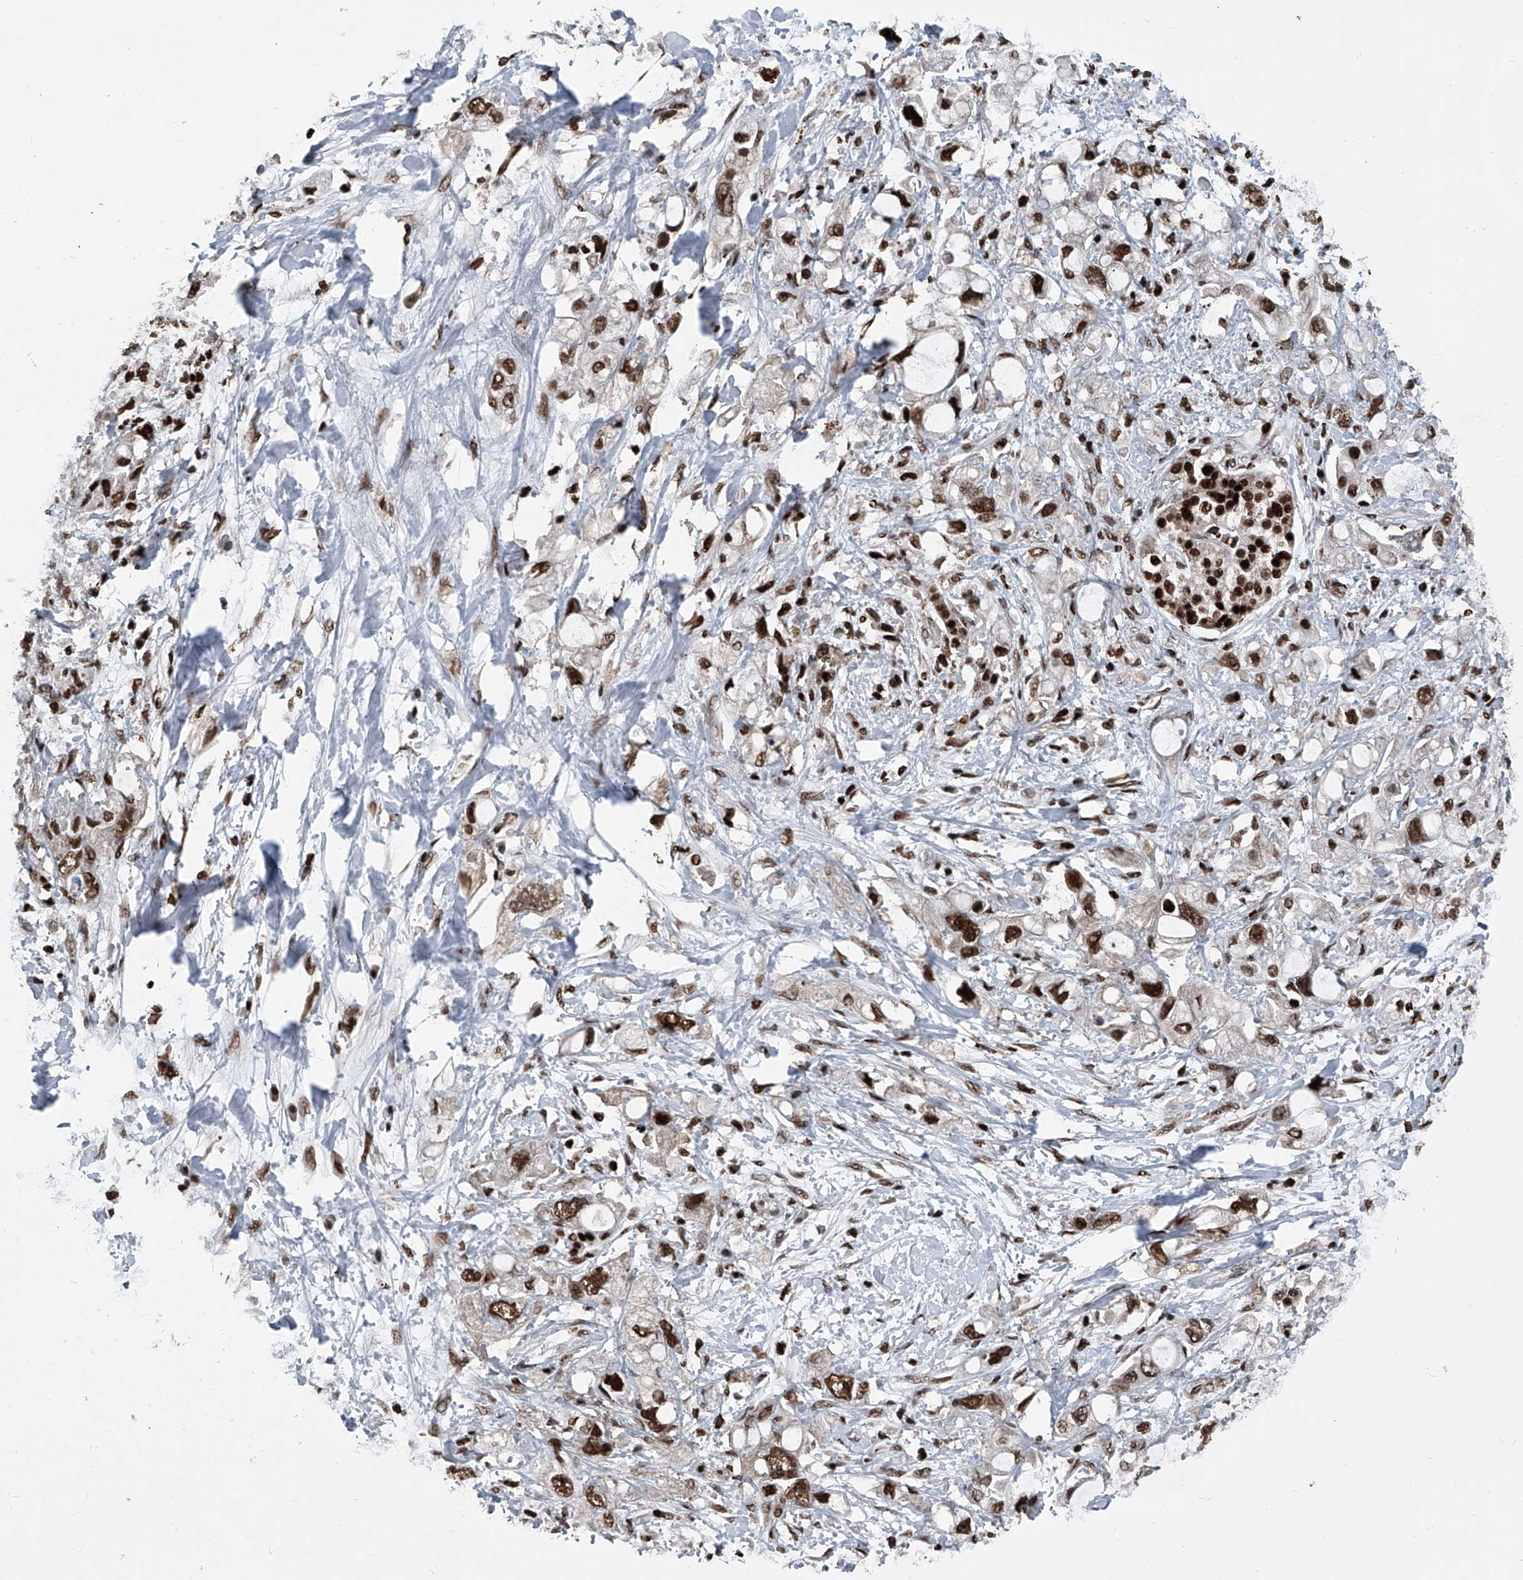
{"staining": {"intensity": "strong", "quantity": ">75%", "location": "nuclear"}, "tissue": "pancreatic cancer", "cell_type": "Tumor cells", "image_type": "cancer", "snomed": [{"axis": "morphology", "description": "Adenocarcinoma, NOS"}, {"axis": "topography", "description": "Pancreas"}], "caption": "Protein positivity by IHC displays strong nuclear expression in approximately >75% of tumor cells in pancreatic cancer (adenocarcinoma). The staining was performed using DAB, with brown indicating positive protein expression. Nuclei are stained blue with hematoxylin.", "gene": "FKBP5", "patient": {"sex": "female", "age": 56}}